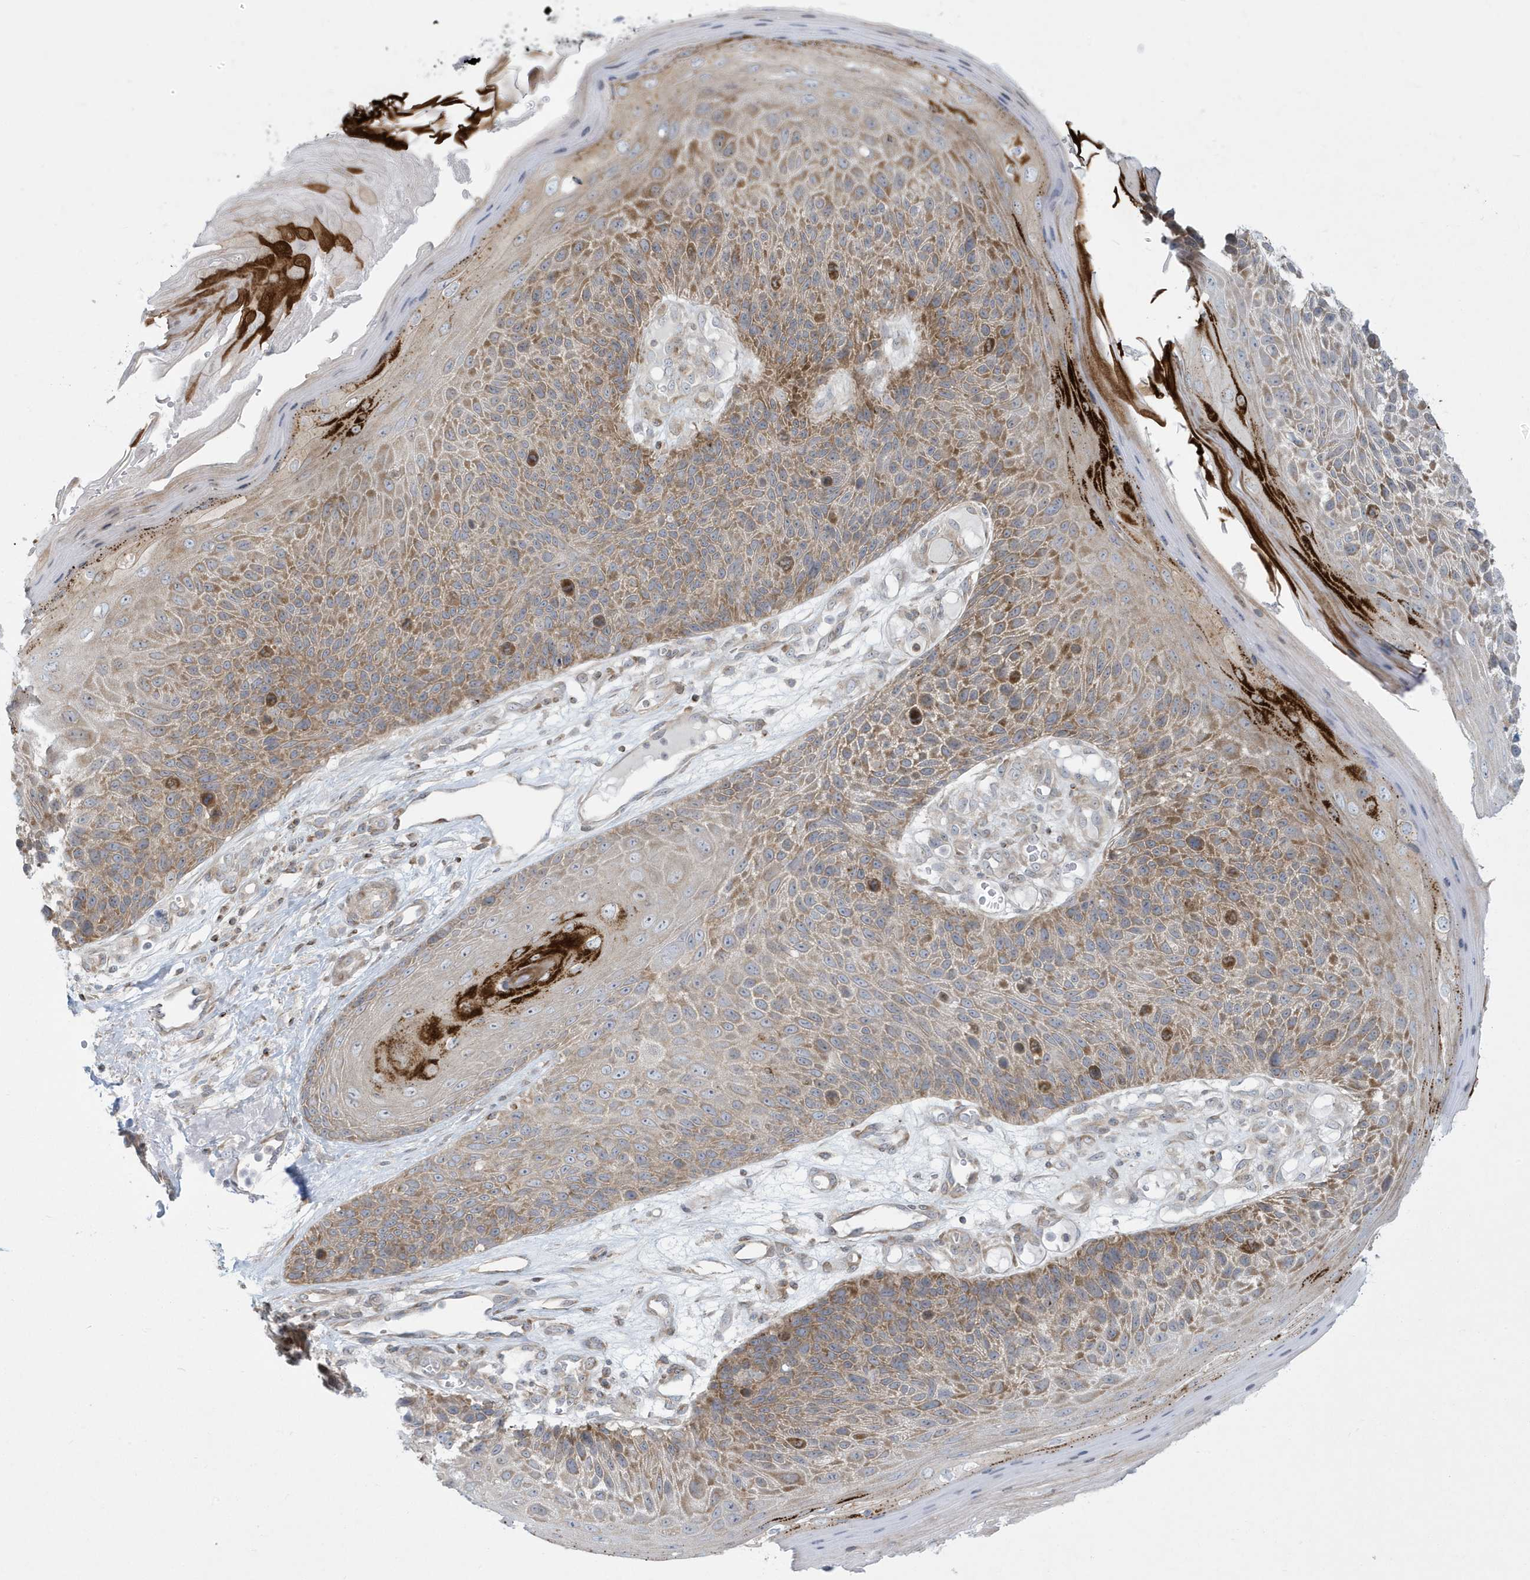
{"staining": {"intensity": "moderate", "quantity": ">75%", "location": "cytoplasmic/membranous"}, "tissue": "skin cancer", "cell_type": "Tumor cells", "image_type": "cancer", "snomed": [{"axis": "morphology", "description": "Squamous cell carcinoma, NOS"}, {"axis": "topography", "description": "Skin"}], "caption": "Immunohistochemistry (IHC) (DAB) staining of skin cancer shows moderate cytoplasmic/membranous protein staining in about >75% of tumor cells.", "gene": "SLAMF9", "patient": {"sex": "female", "age": 88}}